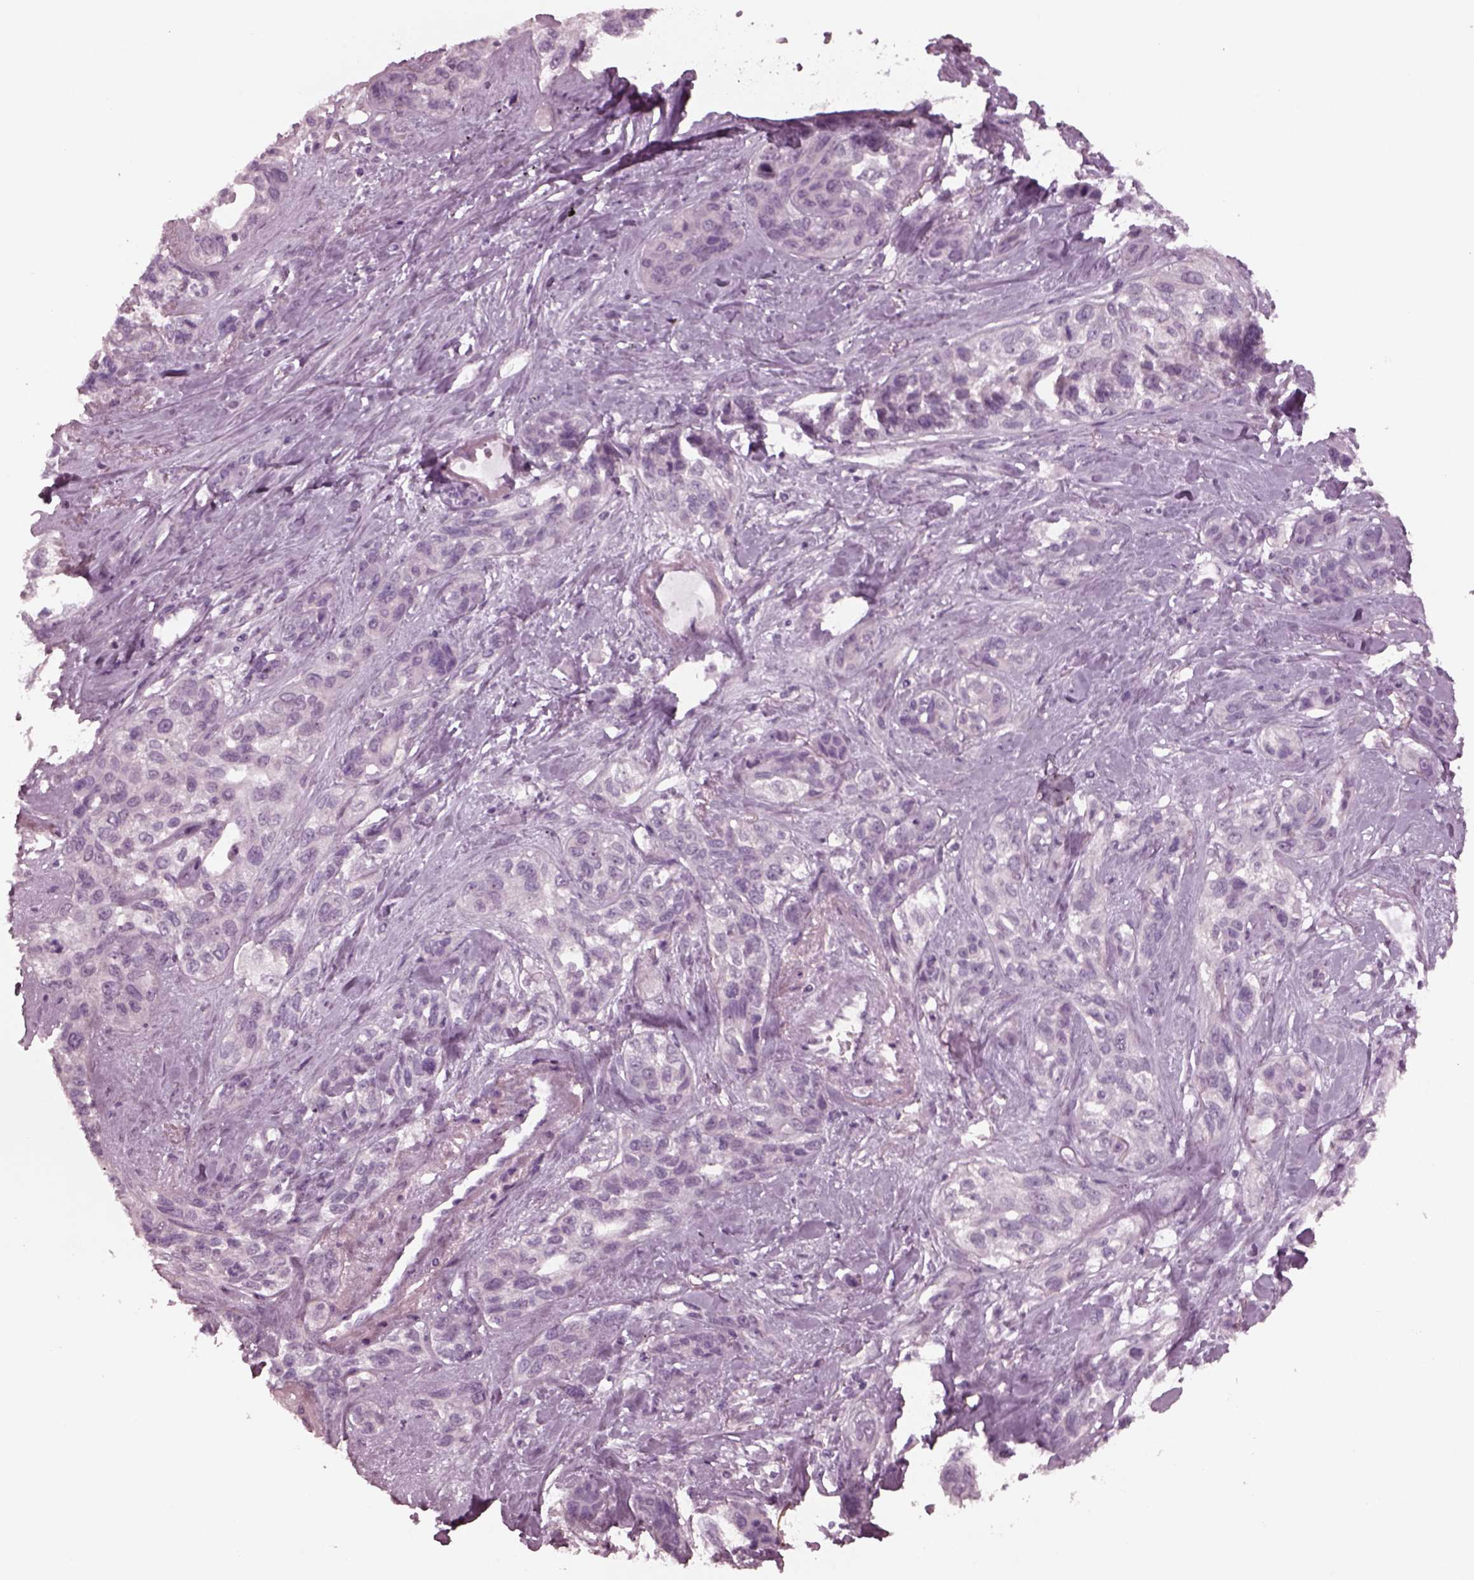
{"staining": {"intensity": "negative", "quantity": "none", "location": "none"}, "tissue": "lung cancer", "cell_type": "Tumor cells", "image_type": "cancer", "snomed": [{"axis": "morphology", "description": "Squamous cell carcinoma, NOS"}, {"axis": "topography", "description": "Lung"}], "caption": "Tumor cells show no significant protein staining in lung cancer (squamous cell carcinoma). (DAB (3,3'-diaminobenzidine) immunohistochemistry visualized using brightfield microscopy, high magnification).", "gene": "YY2", "patient": {"sex": "female", "age": 70}}